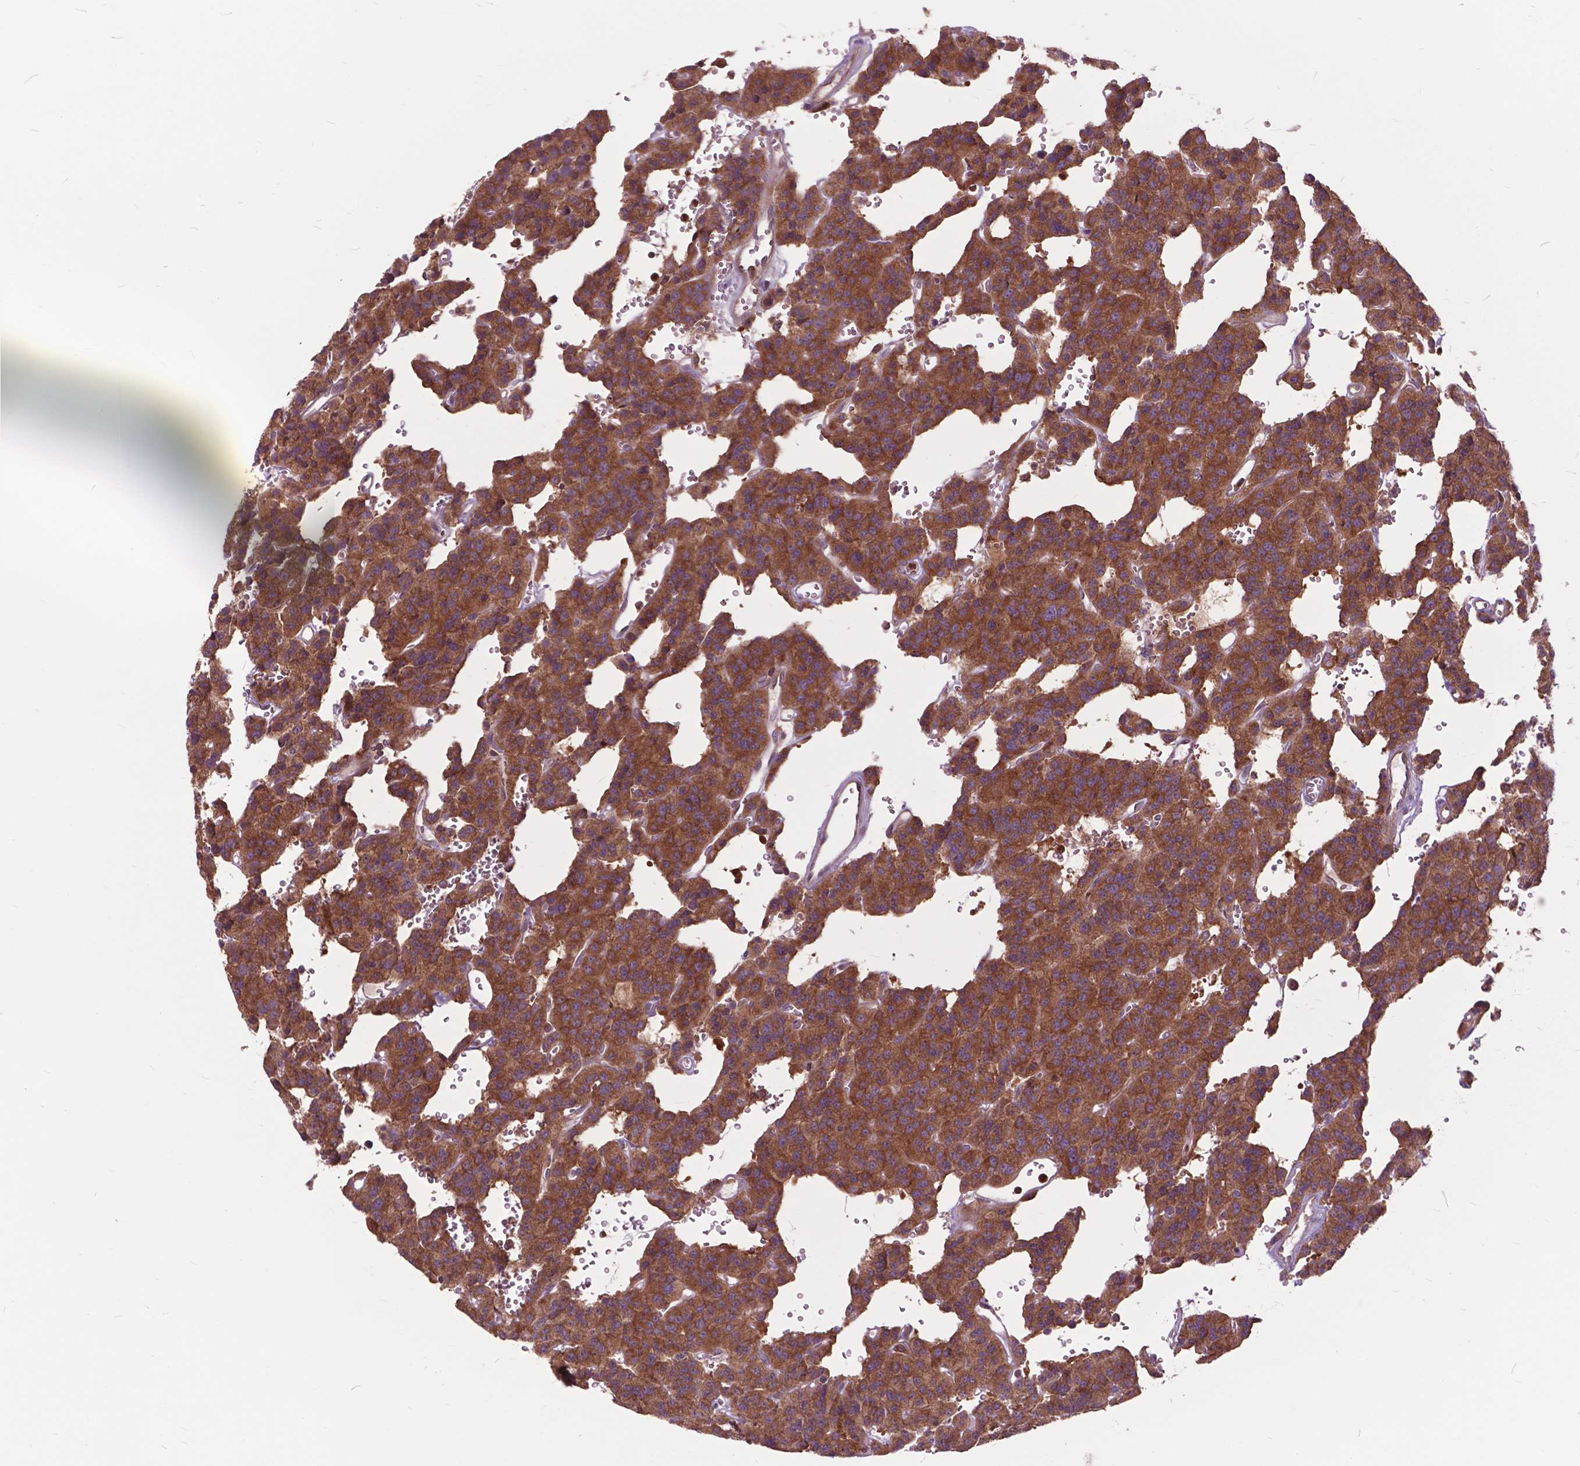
{"staining": {"intensity": "strong", "quantity": ">75%", "location": "cytoplasmic/membranous"}, "tissue": "carcinoid", "cell_type": "Tumor cells", "image_type": "cancer", "snomed": [{"axis": "morphology", "description": "Carcinoid, malignant, NOS"}, {"axis": "topography", "description": "Lung"}], "caption": "Protein positivity by IHC demonstrates strong cytoplasmic/membranous positivity in approximately >75% of tumor cells in carcinoid.", "gene": "ARAF", "patient": {"sex": "female", "age": 71}}